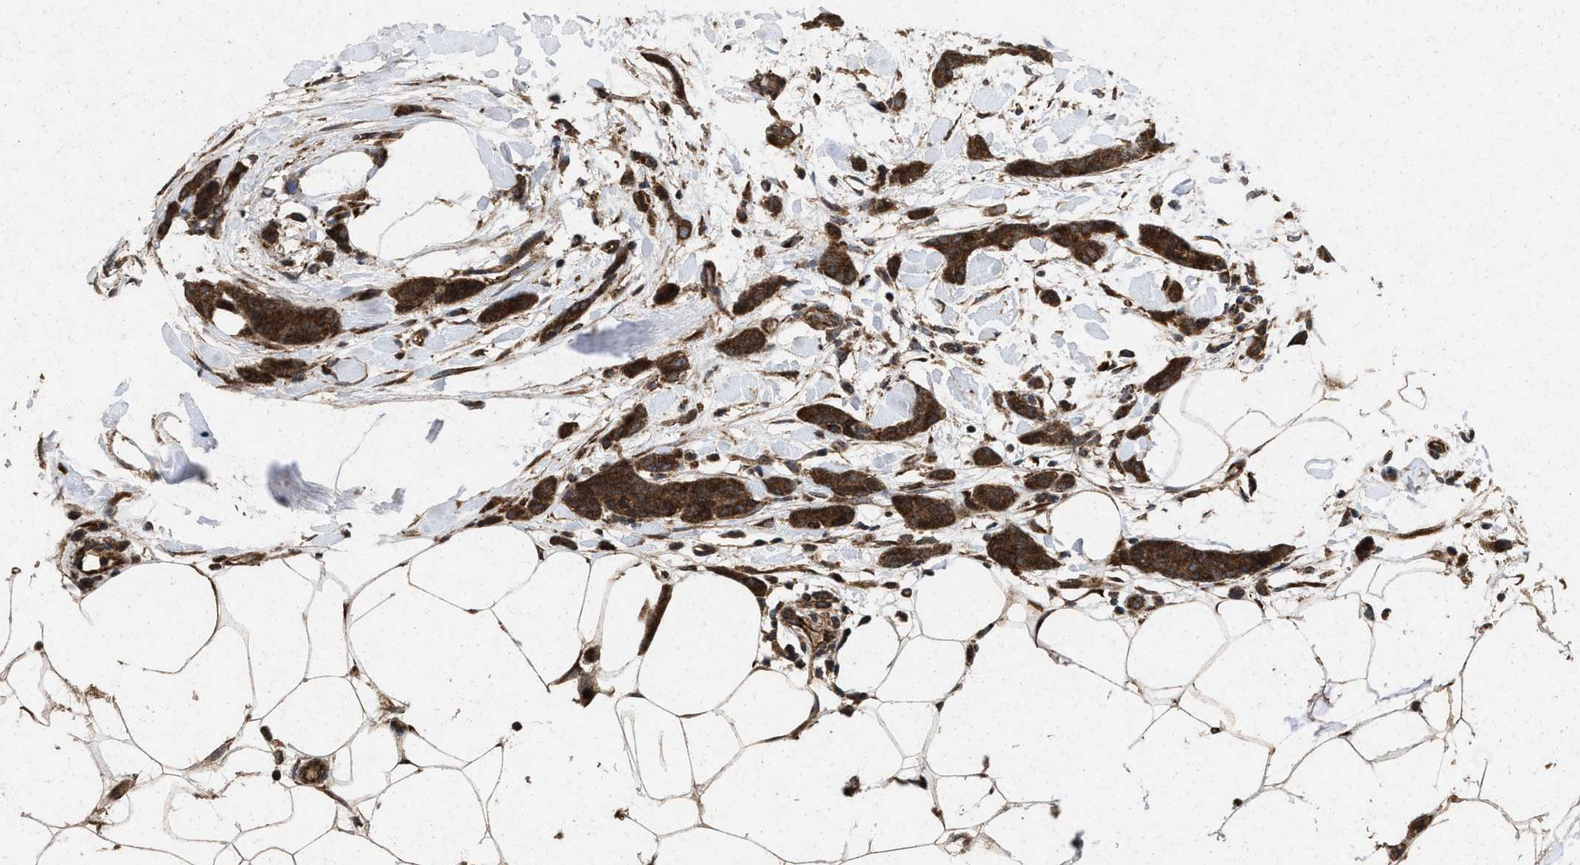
{"staining": {"intensity": "strong", "quantity": ">75%", "location": "cytoplasmic/membranous"}, "tissue": "breast cancer", "cell_type": "Tumor cells", "image_type": "cancer", "snomed": [{"axis": "morphology", "description": "Lobular carcinoma"}, {"axis": "topography", "description": "Skin"}, {"axis": "topography", "description": "Breast"}], "caption": "This photomicrograph reveals immunohistochemistry (IHC) staining of breast lobular carcinoma, with high strong cytoplasmic/membranous staining in approximately >75% of tumor cells.", "gene": "MSI2", "patient": {"sex": "female", "age": 46}}